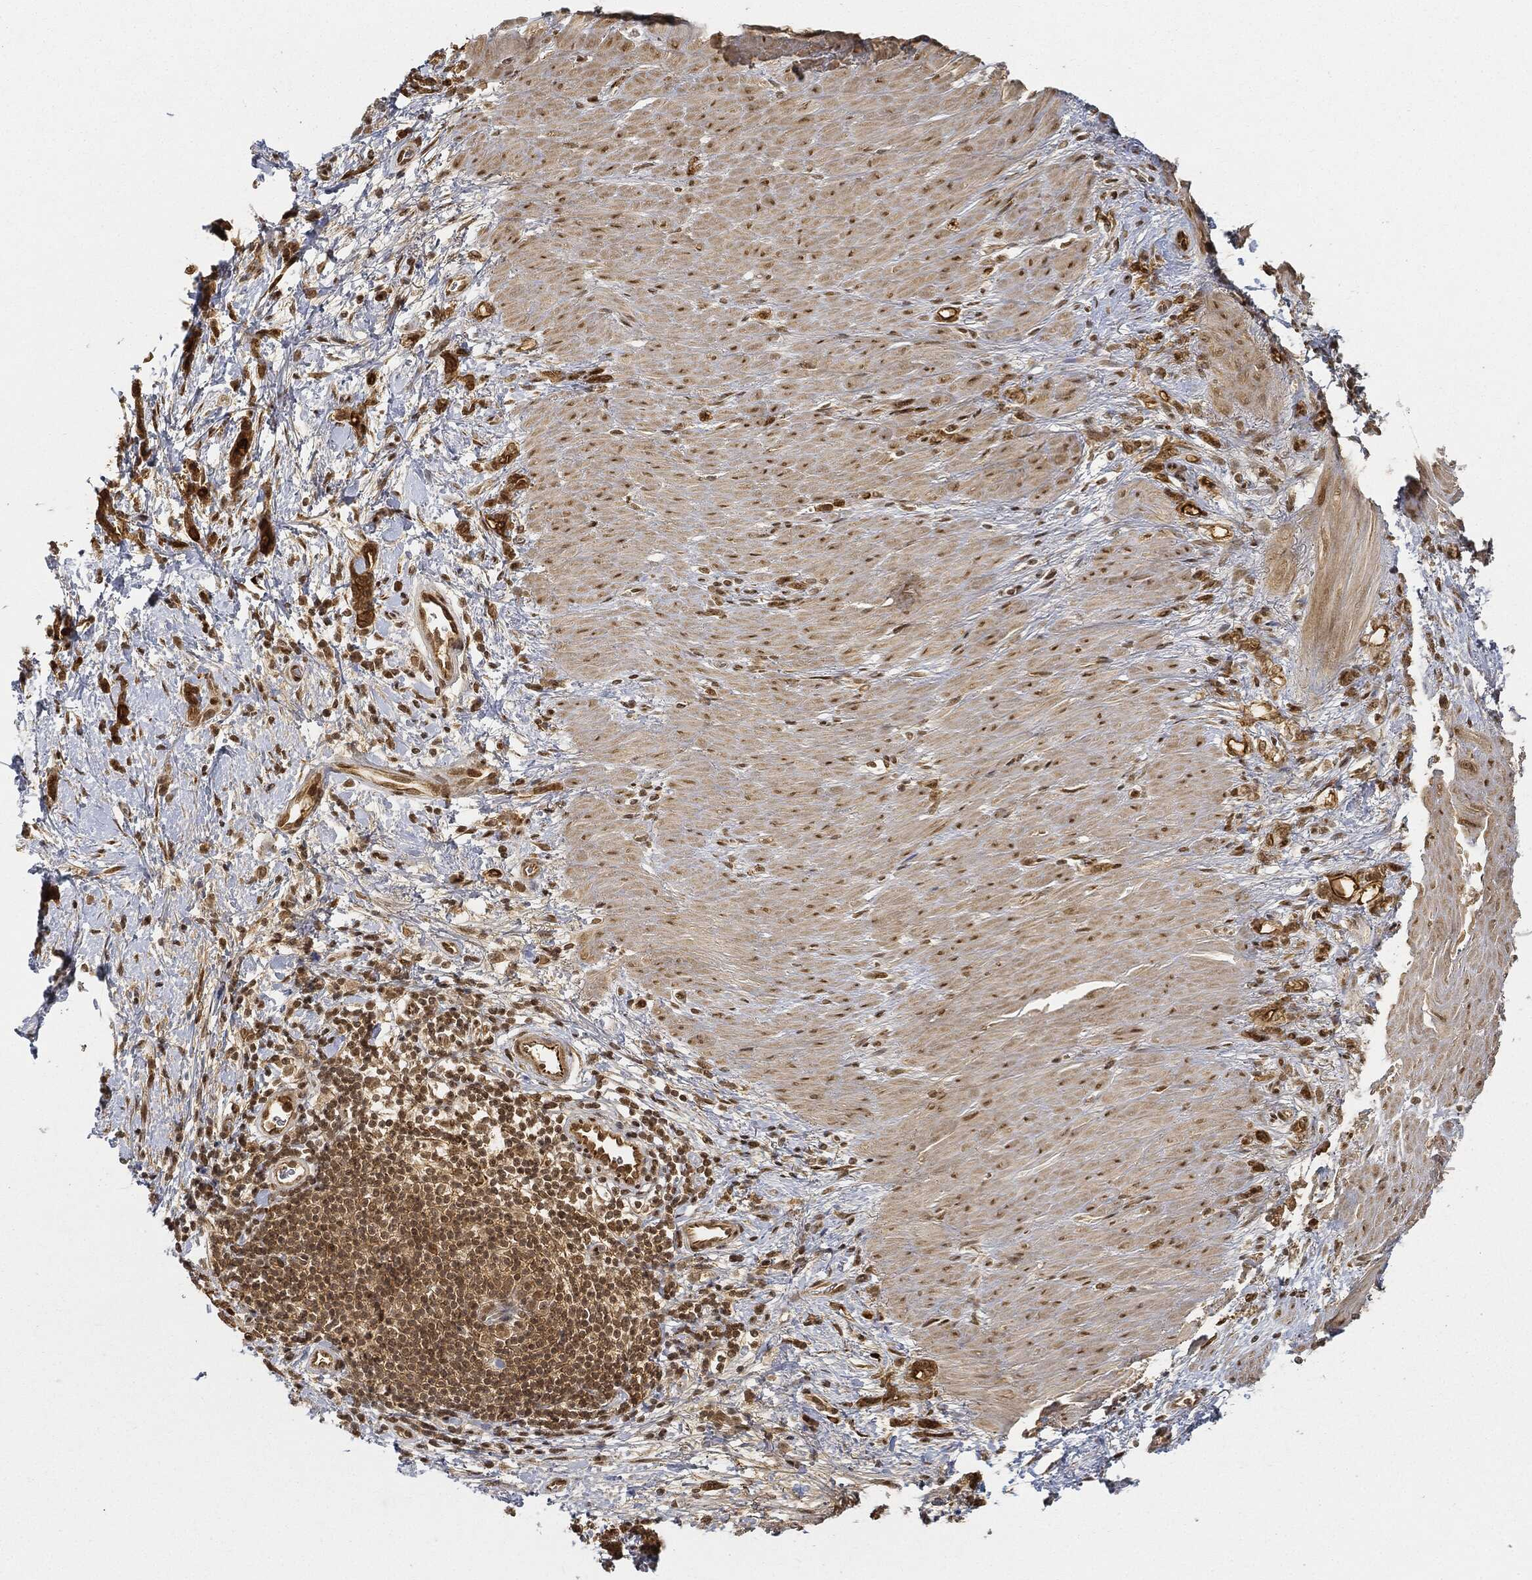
{"staining": {"intensity": "strong", "quantity": ">75%", "location": "cytoplasmic/membranous,nuclear"}, "tissue": "stomach cancer", "cell_type": "Tumor cells", "image_type": "cancer", "snomed": [{"axis": "morphology", "description": "Normal tissue, NOS"}, {"axis": "morphology", "description": "Adenocarcinoma, NOS"}, {"axis": "topography", "description": "Stomach"}], "caption": "Tumor cells demonstrate strong cytoplasmic/membranous and nuclear positivity in approximately >75% of cells in stomach cancer (adenocarcinoma).", "gene": "CIB1", "patient": {"sex": "male", "age": 67}}